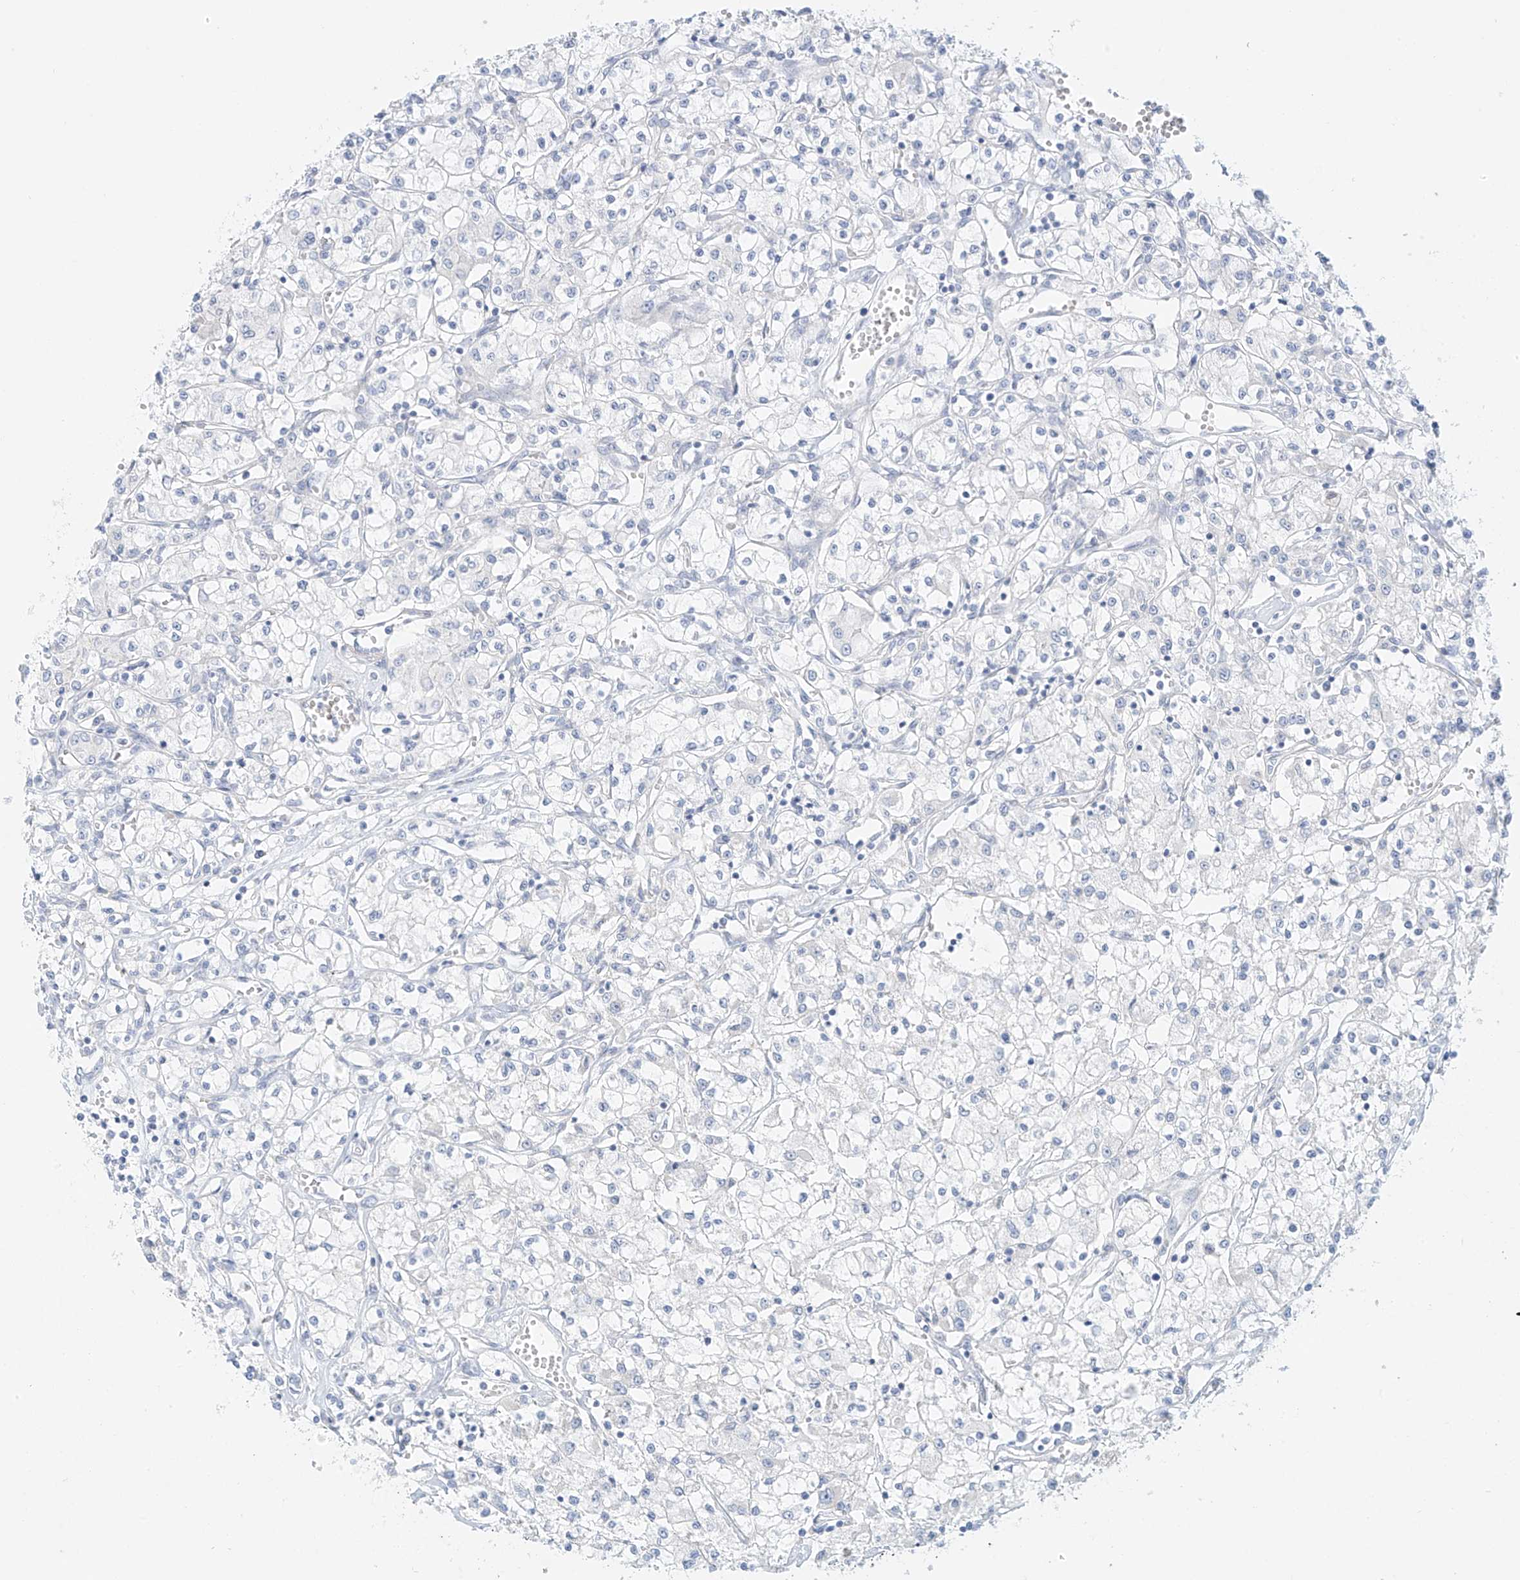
{"staining": {"intensity": "negative", "quantity": "none", "location": "none"}, "tissue": "renal cancer", "cell_type": "Tumor cells", "image_type": "cancer", "snomed": [{"axis": "morphology", "description": "Adenocarcinoma, NOS"}, {"axis": "topography", "description": "Kidney"}], "caption": "Human adenocarcinoma (renal) stained for a protein using IHC demonstrates no expression in tumor cells.", "gene": "ST3GAL5", "patient": {"sex": "female", "age": 59}}